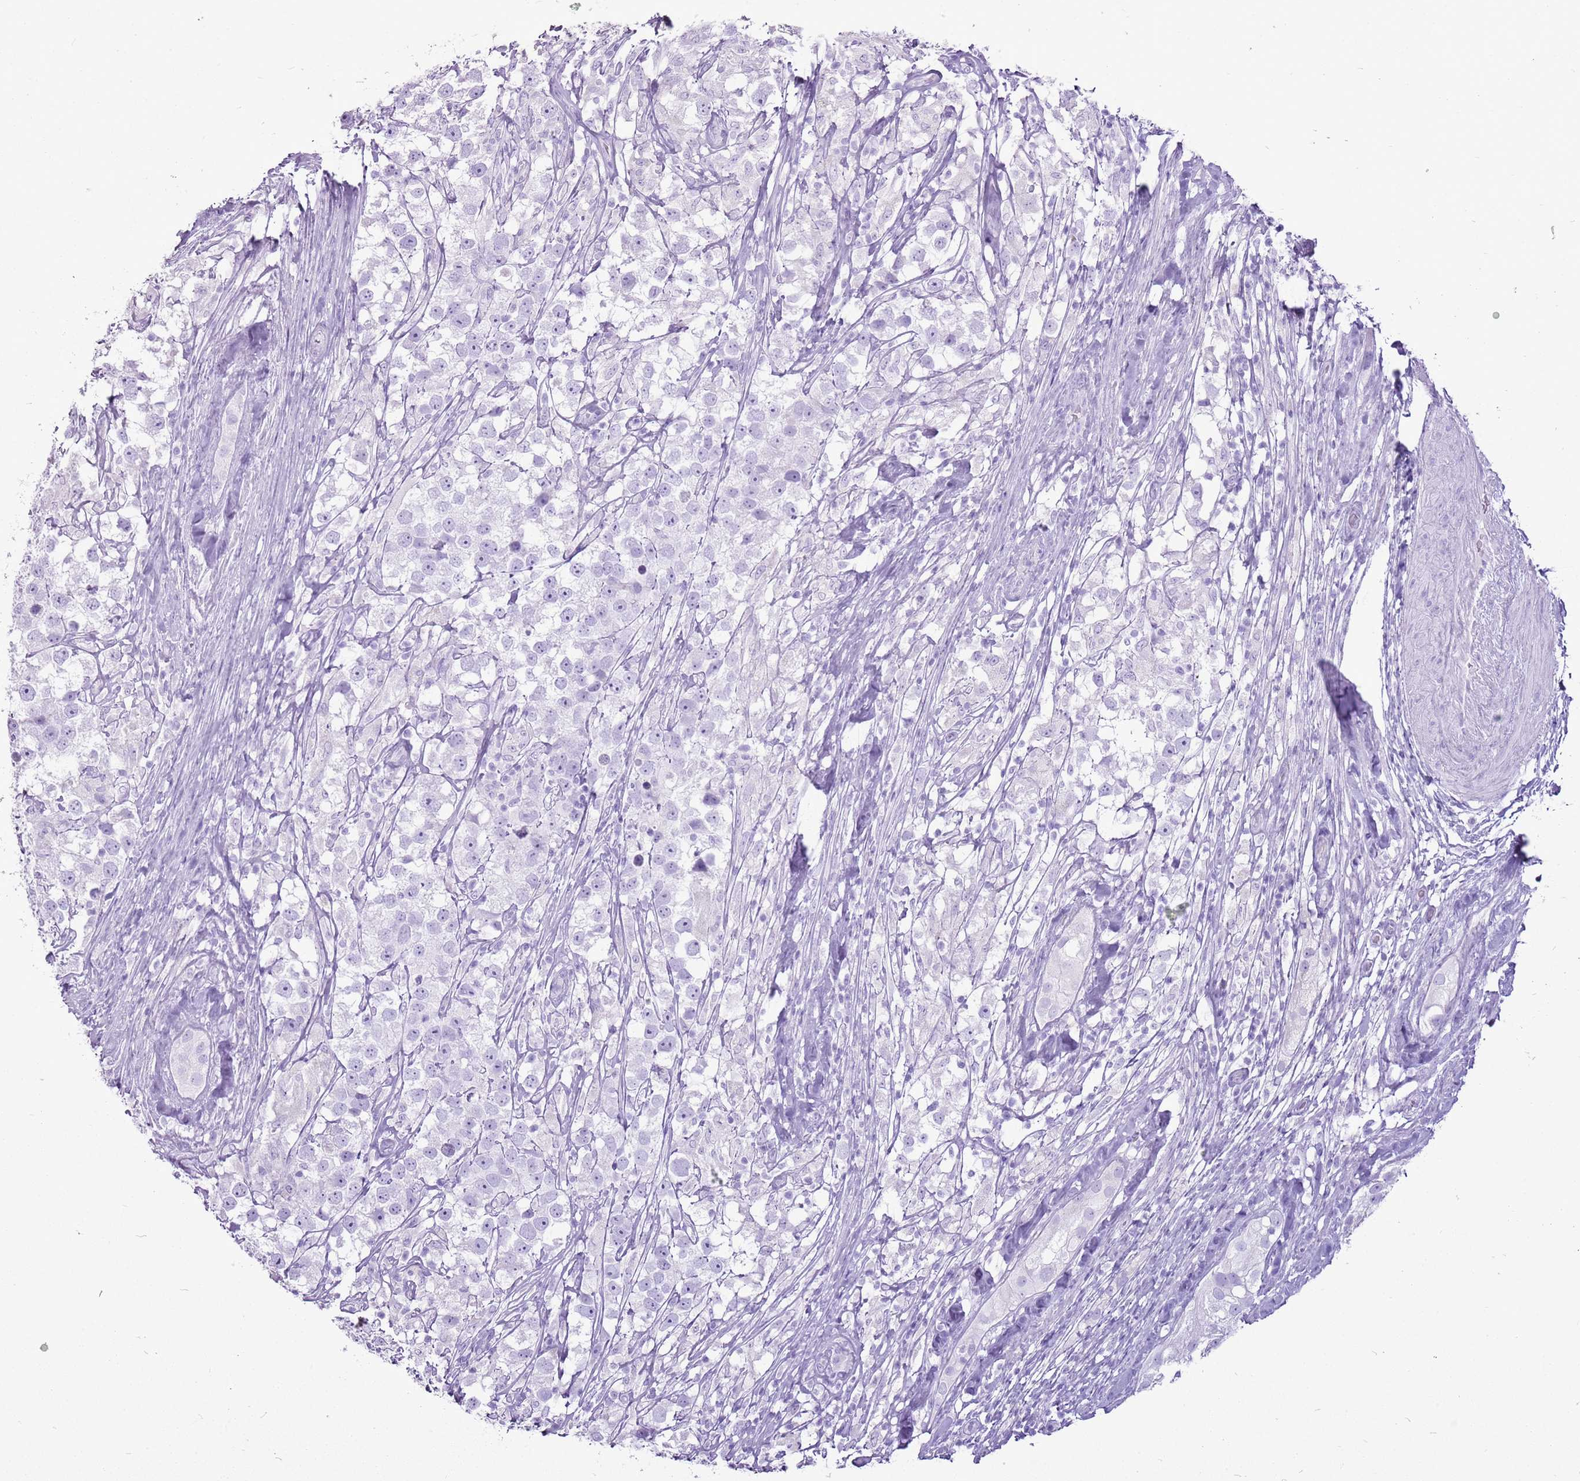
{"staining": {"intensity": "negative", "quantity": "none", "location": "none"}, "tissue": "testis cancer", "cell_type": "Tumor cells", "image_type": "cancer", "snomed": [{"axis": "morphology", "description": "Seminoma, NOS"}, {"axis": "topography", "description": "Testis"}], "caption": "This is a photomicrograph of immunohistochemistry (IHC) staining of testis cancer (seminoma), which shows no expression in tumor cells.", "gene": "CNFN", "patient": {"sex": "male", "age": 46}}